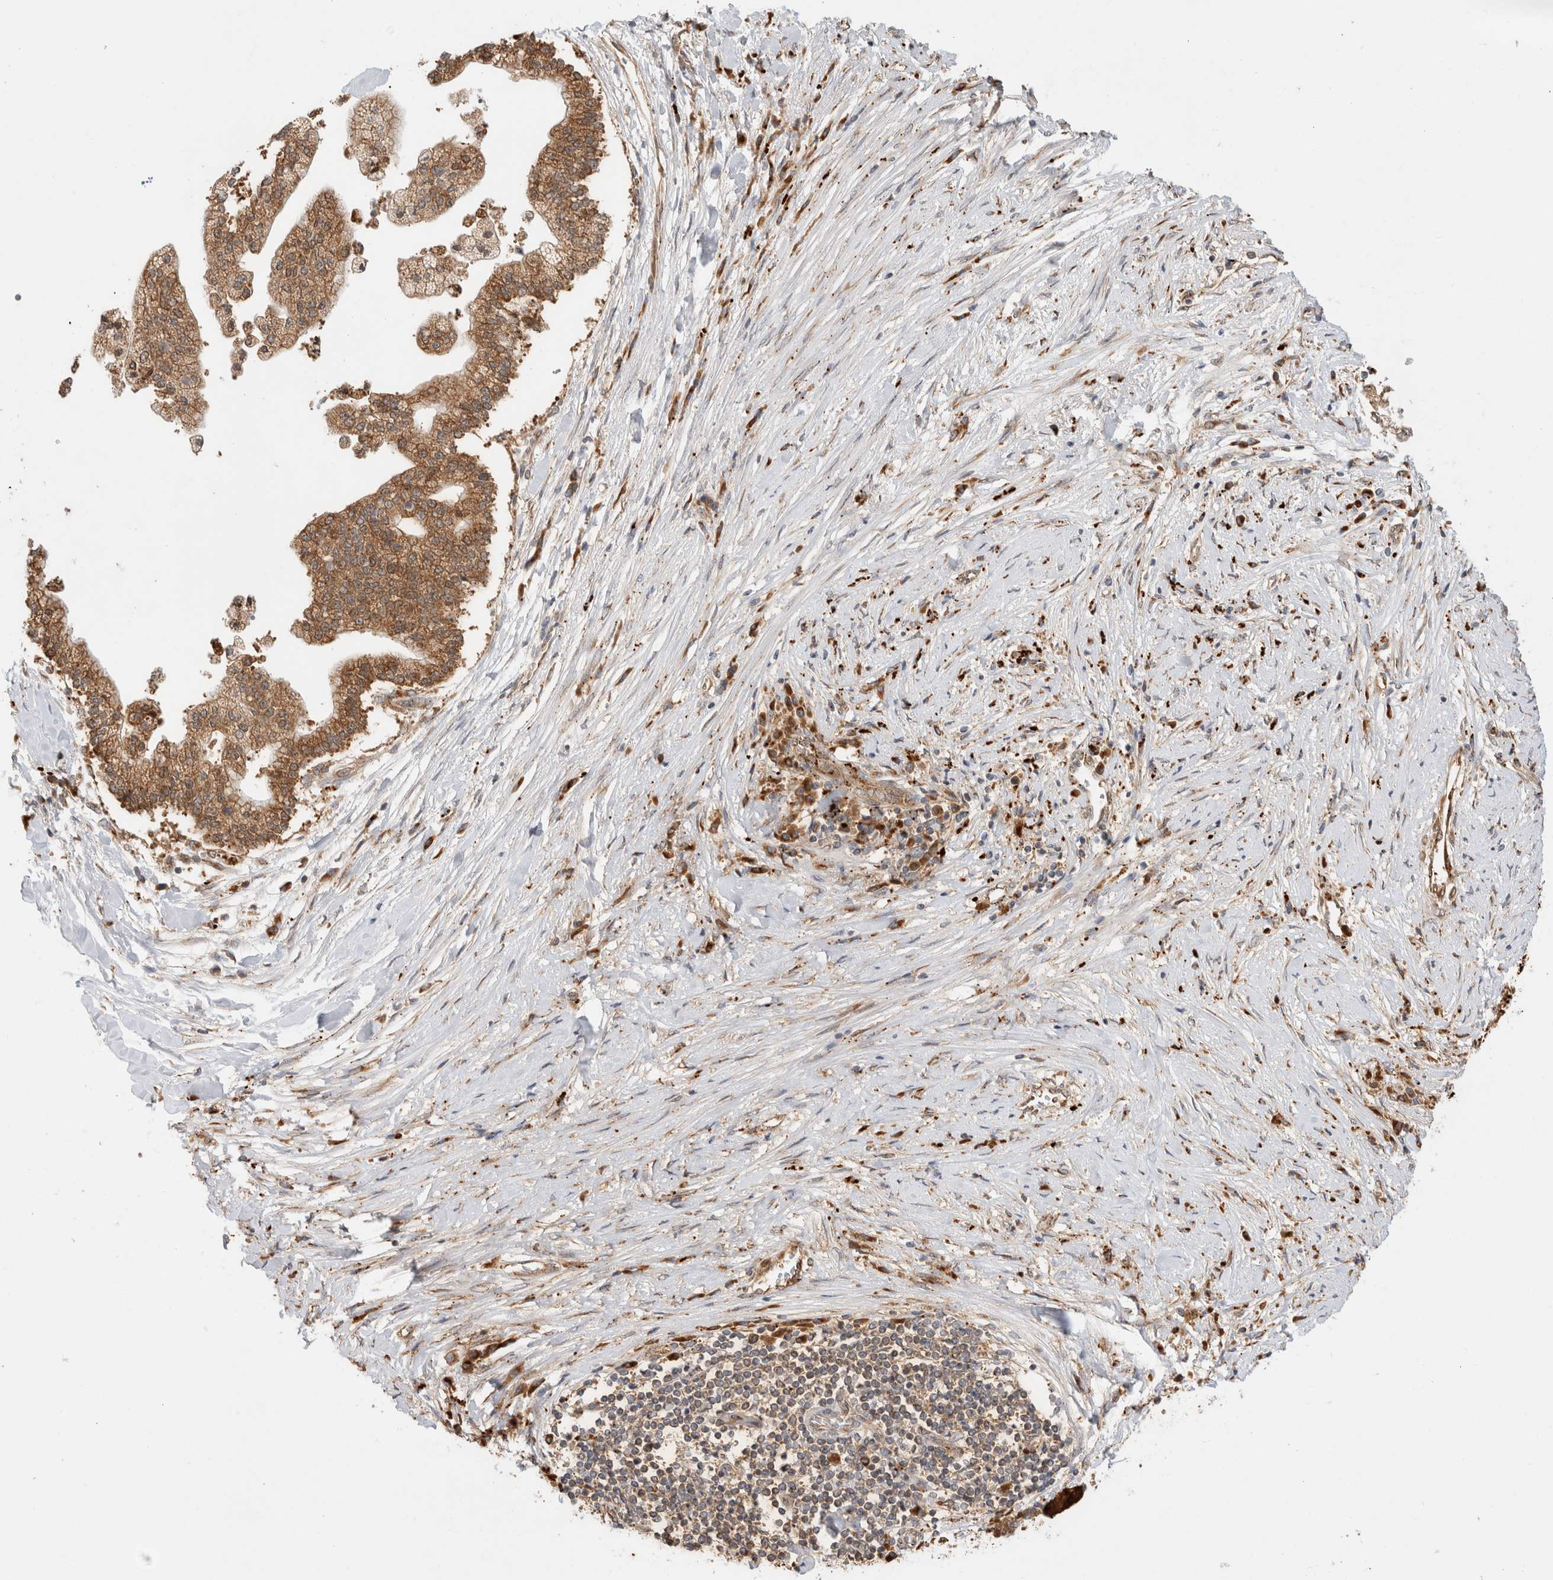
{"staining": {"intensity": "moderate", "quantity": ">75%", "location": "cytoplasmic/membranous"}, "tissue": "liver cancer", "cell_type": "Tumor cells", "image_type": "cancer", "snomed": [{"axis": "morphology", "description": "Cholangiocarcinoma"}, {"axis": "topography", "description": "Liver"}], "caption": "This image demonstrates immunohistochemistry staining of human liver cancer, with medium moderate cytoplasmic/membranous staining in about >75% of tumor cells.", "gene": "ACTL9", "patient": {"sex": "male", "age": 50}}